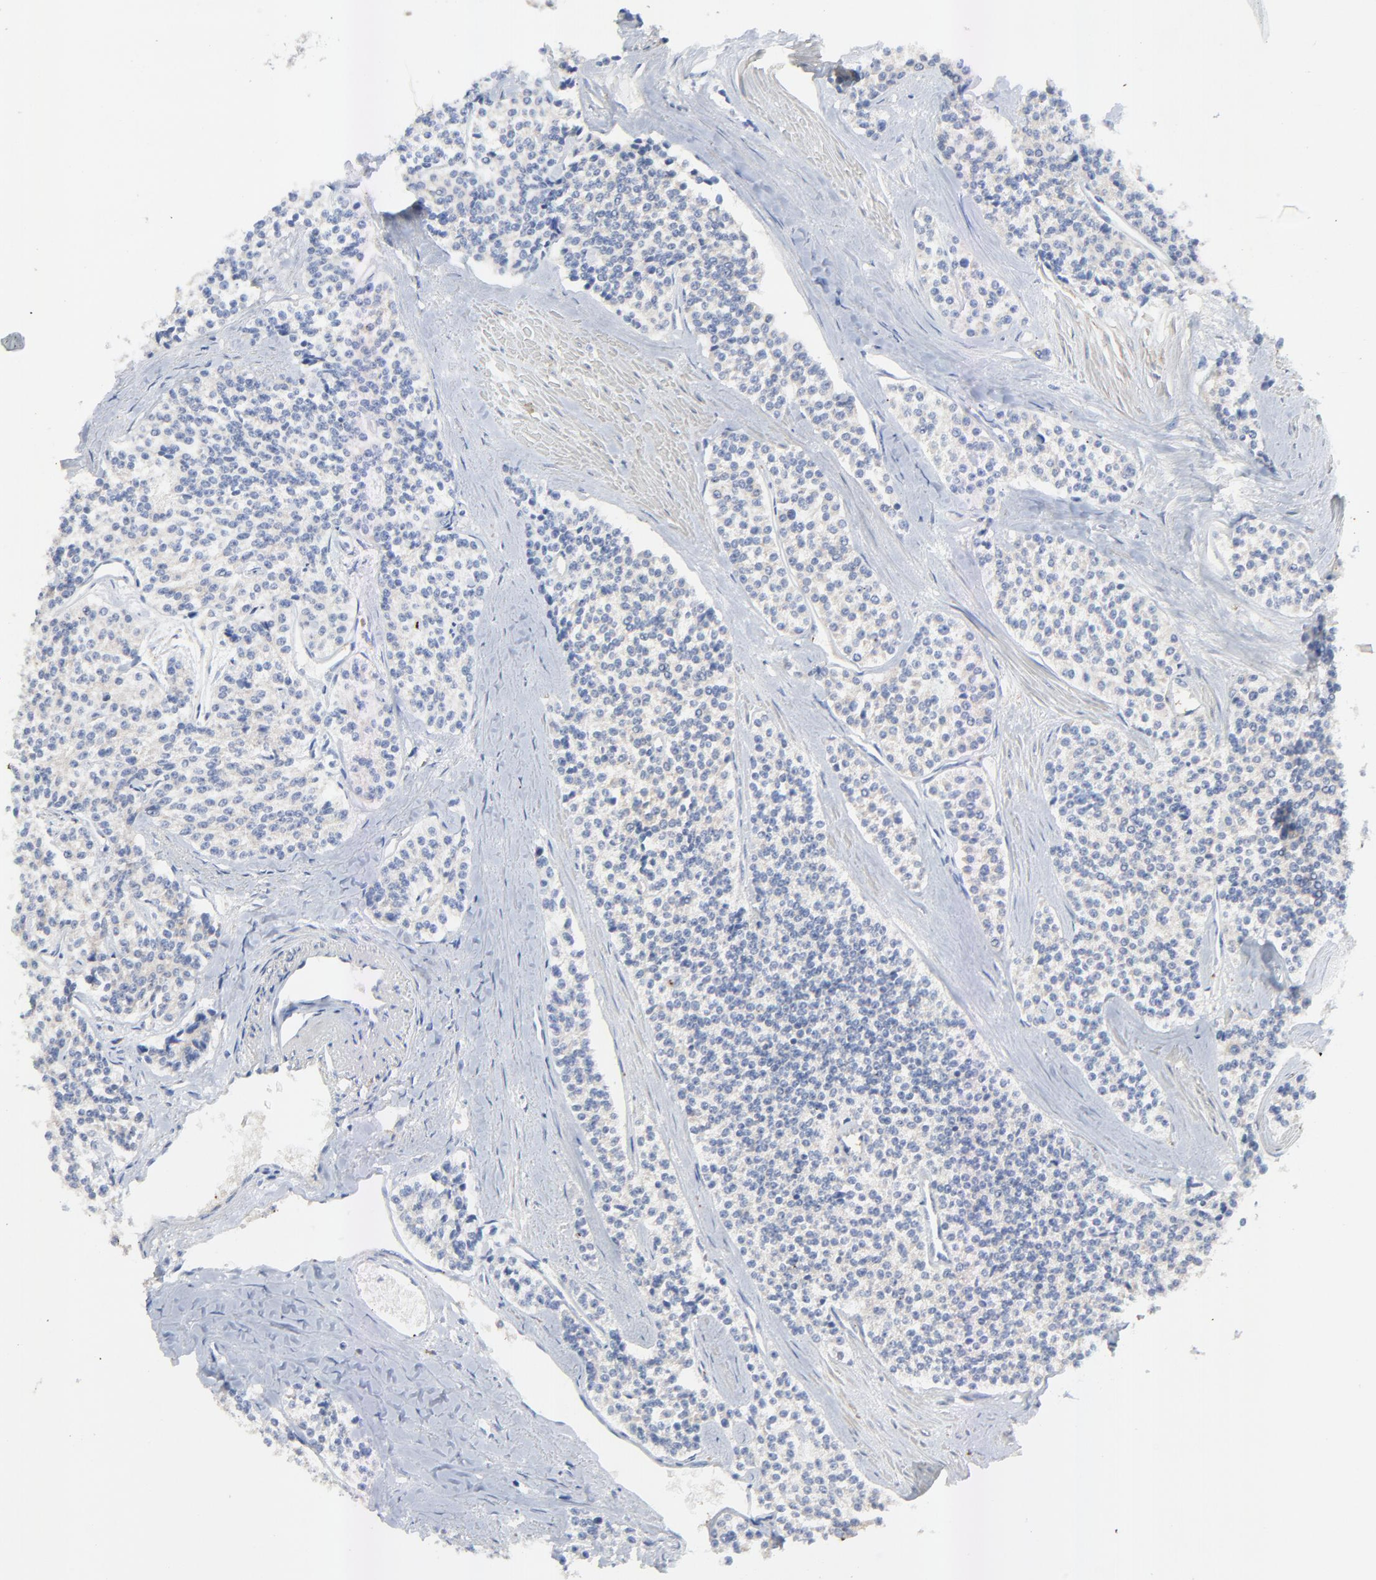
{"staining": {"intensity": "negative", "quantity": "none", "location": "none"}, "tissue": "carcinoid", "cell_type": "Tumor cells", "image_type": "cancer", "snomed": [{"axis": "morphology", "description": "Carcinoid, malignant, NOS"}, {"axis": "topography", "description": "Stomach"}], "caption": "Immunohistochemistry (IHC) photomicrograph of neoplastic tissue: human malignant carcinoid stained with DAB (3,3'-diaminobenzidine) demonstrates no significant protein staining in tumor cells.", "gene": "VAV2", "patient": {"sex": "female", "age": 76}}